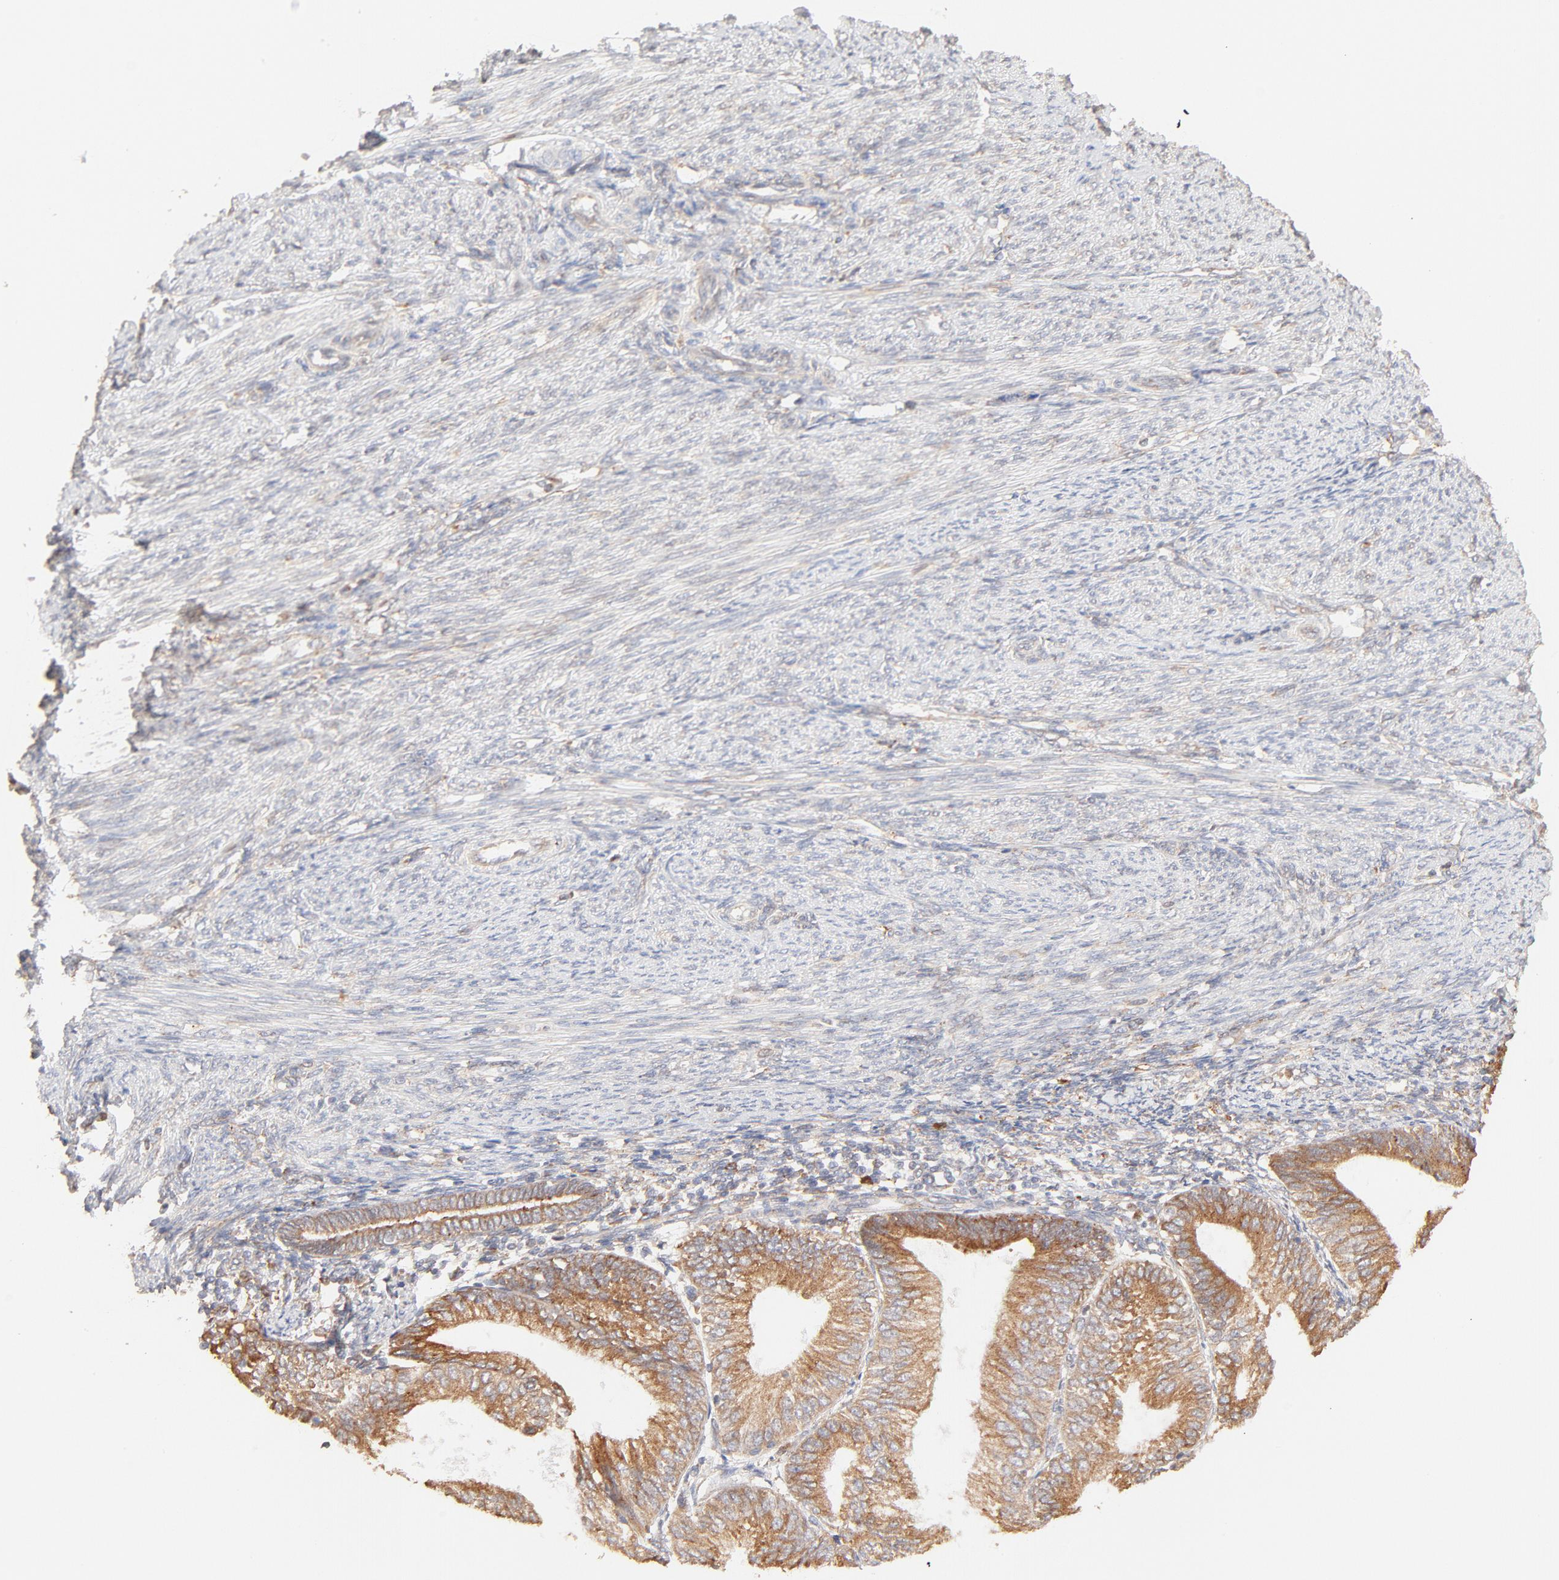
{"staining": {"intensity": "strong", "quantity": ">75%", "location": "cytoplasmic/membranous"}, "tissue": "endometrial cancer", "cell_type": "Tumor cells", "image_type": "cancer", "snomed": [{"axis": "morphology", "description": "Adenocarcinoma, NOS"}, {"axis": "topography", "description": "Endometrium"}], "caption": "Immunohistochemical staining of human endometrial adenocarcinoma exhibits high levels of strong cytoplasmic/membranous positivity in about >75% of tumor cells. The protein of interest is stained brown, and the nuclei are stained in blue (DAB (3,3'-diaminobenzidine) IHC with brightfield microscopy, high magnification).", "gene": "PARP12", "patient": {"sex": "female", "age": 55}}